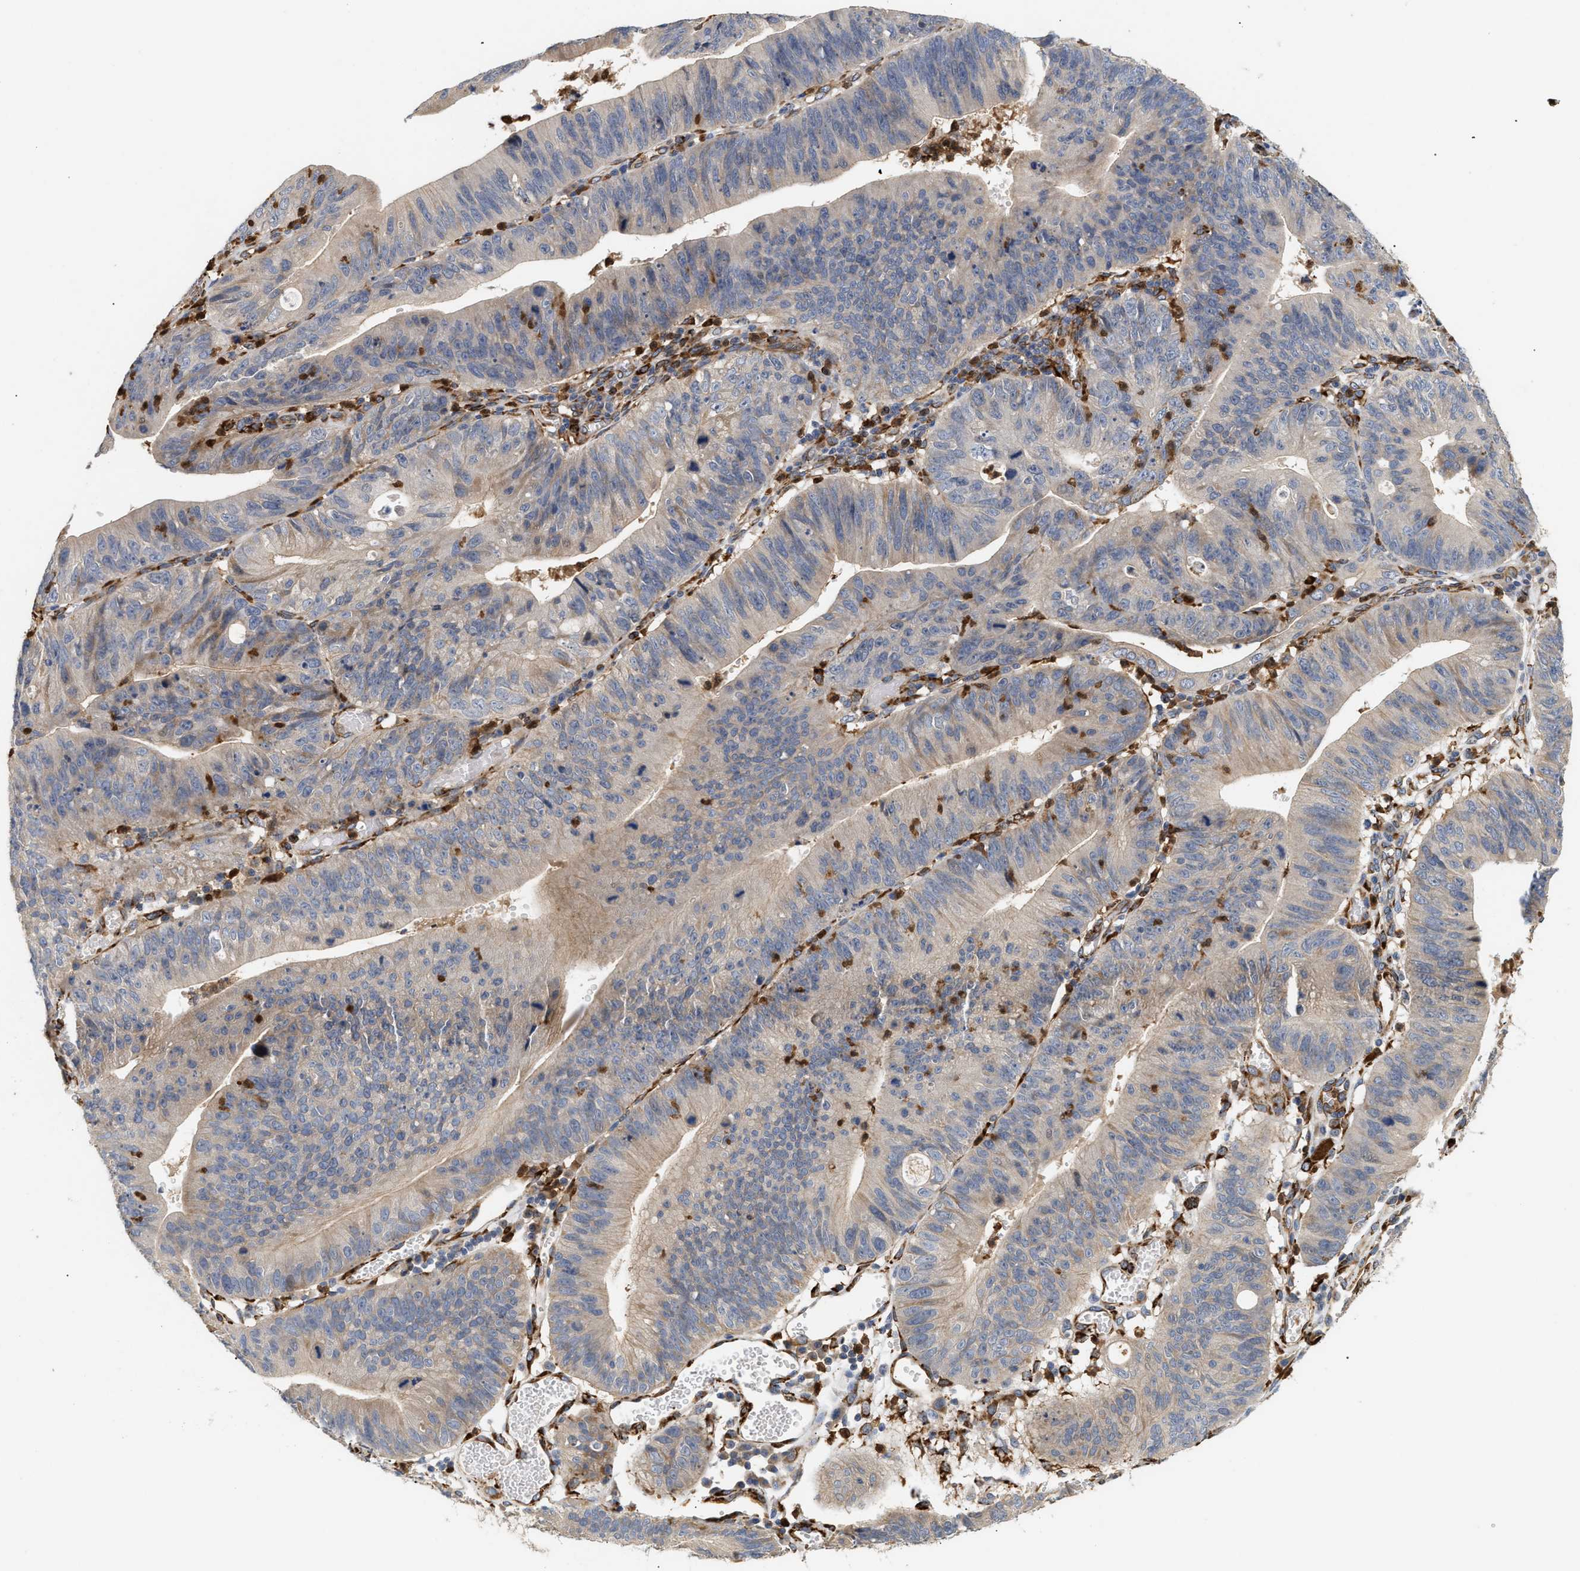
{"staining": {"intensity": "weak", "quantity": "<25%", "location": "cytoplasmic/membranous"}, "tissue": "stomach cancer", "cell_type": "Tumor cells", "image_type": "cancer", "snomed": [{"axis": "morphology", "description": "Adenocarcinoma, NOS"}, {"axis": "topography", "description": "Stomach"}], "caption": "DAB immunohistochemical staining of stomach adenocarcinoma exhibits no significant positivity in tumor cells.", "gene": "PLCD1", "patient": {"sex": "male", "age": 59}}